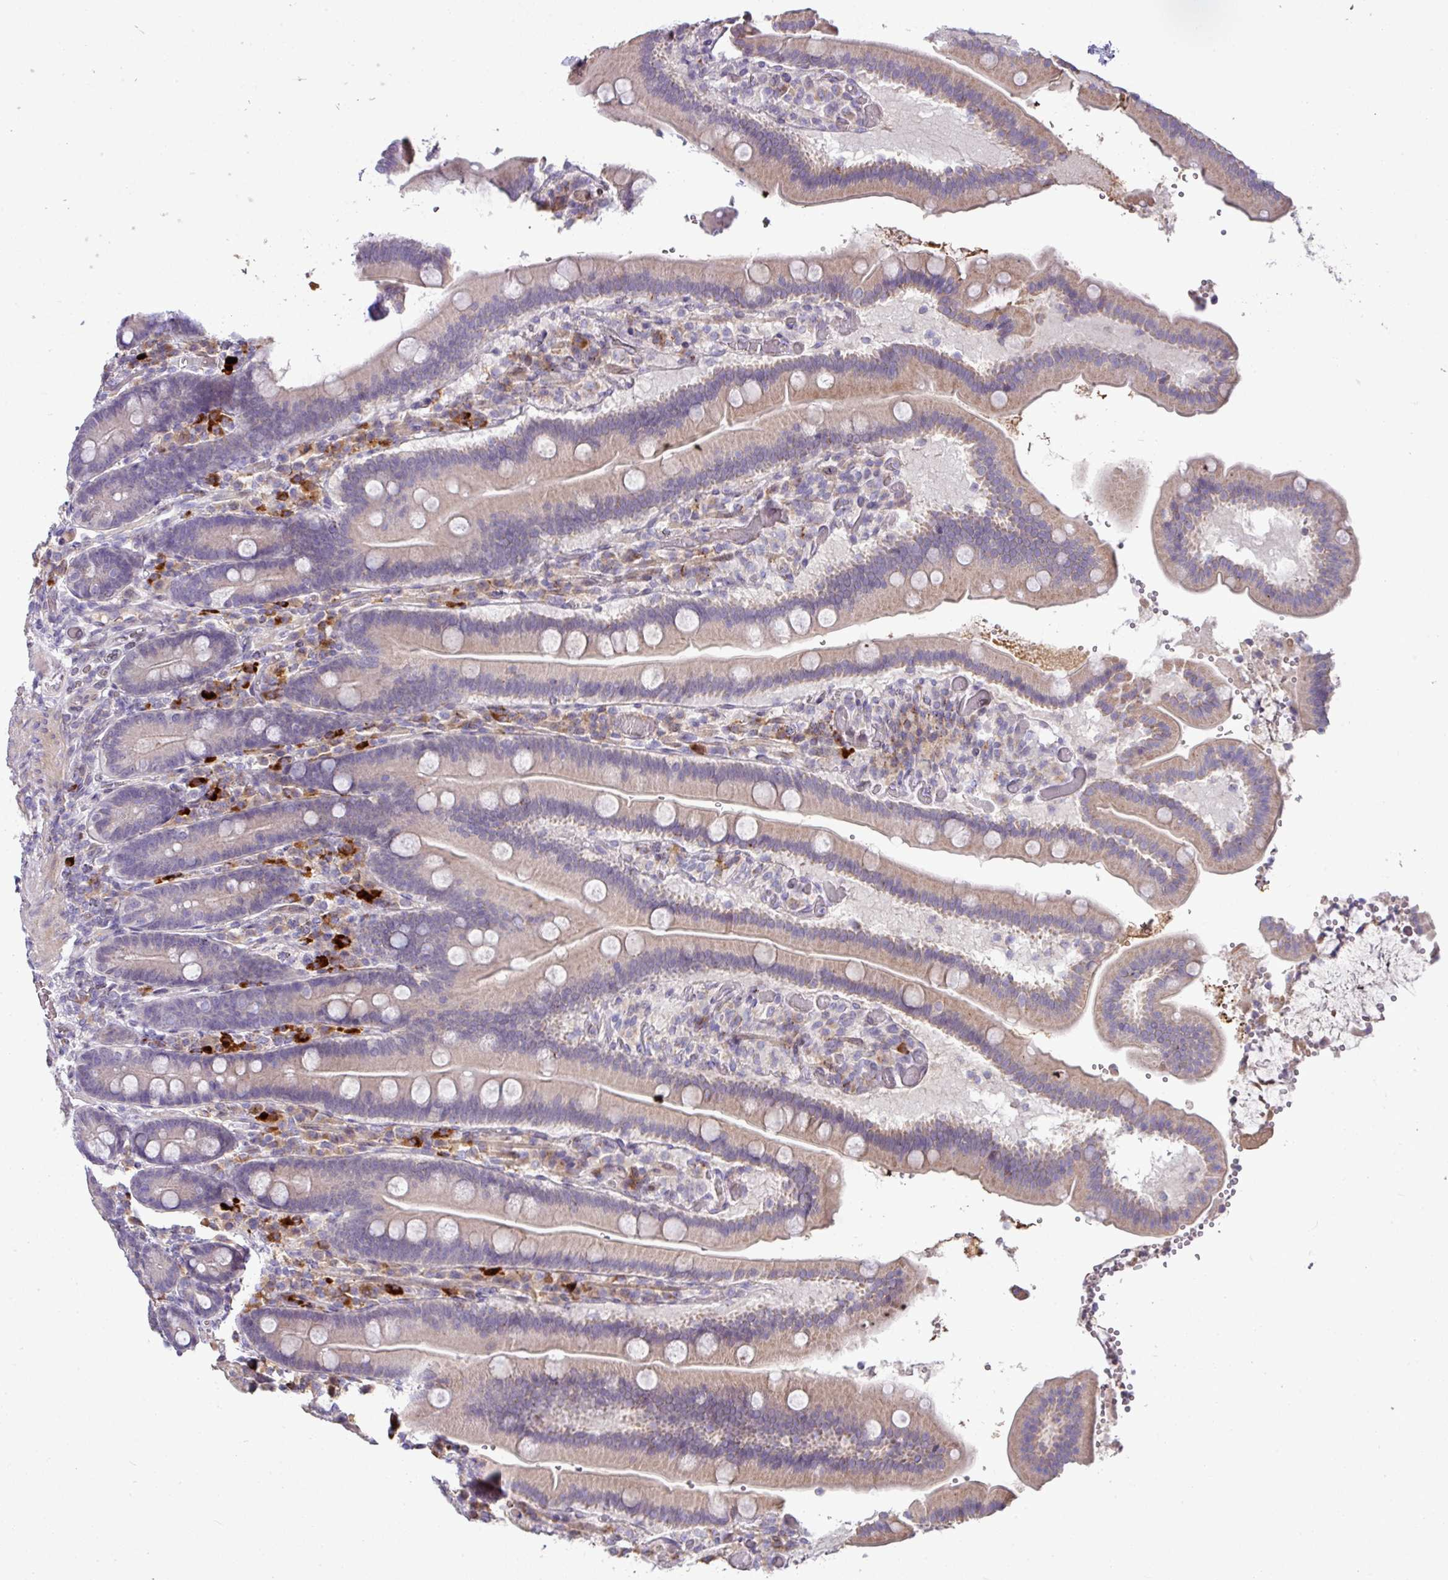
{"staining": {"intensity": "negative", "quantity": "none", "location": "none"}, "tissue": "duodenum", "cell_type": "Glandular cells", "image_type": "normal", "snomed": [{"axis": "morphology", "description": "Normal tissue, NOS"}, {"axis": "topography", "description": "Duodenum"}], "caption": "Duodenum stained for a protein using immunohistochemistry demonstrates no staining glandular cells.", "gene": "SLAMF6", "patient": {"sex": "female", "age": 62}}